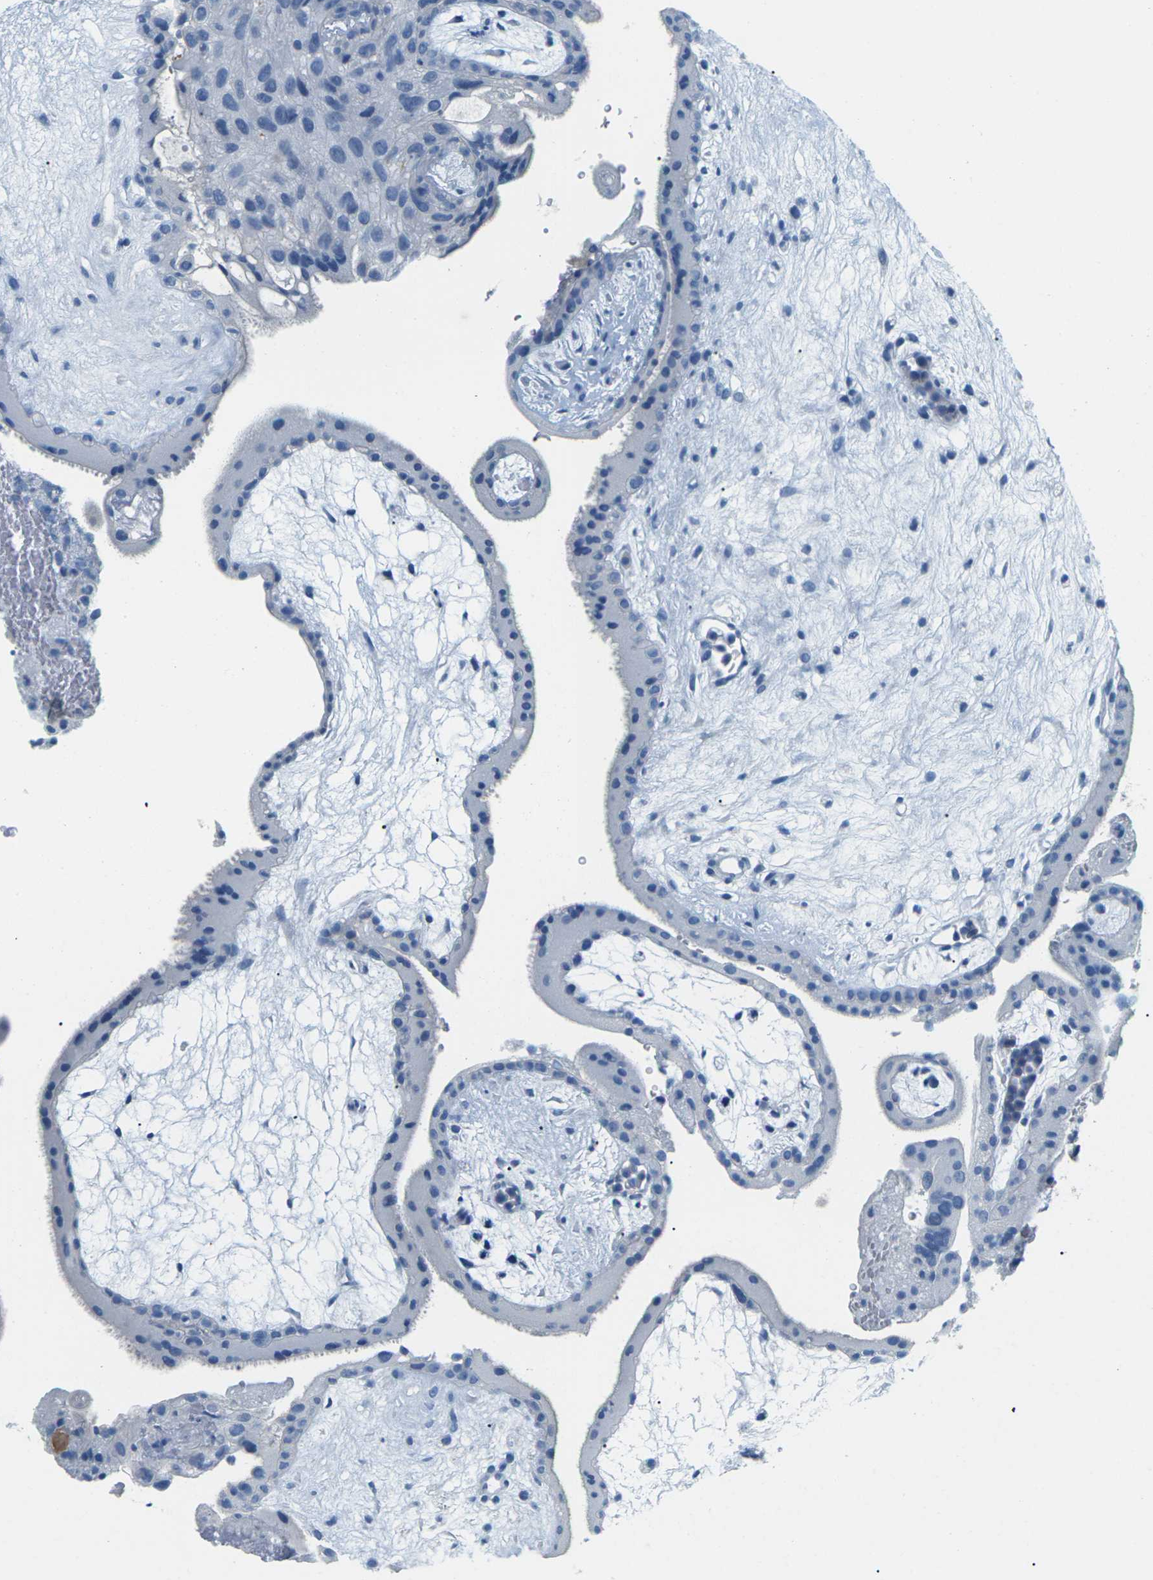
{"staining": {"intensity": "negative", "quantity": "none", "location": "none"}, "tissue": "placenta", "cell_type": "Decidual cells", "image_type": "normal", "snomed": [{"axis": "morphology", "description": "Normal tissue, NOS"}, {"axis": "topography", "description": "Placenta"}], "caption": "Histopathology image shows no protein staining in decidual cells of normal placenta. Nuclei are stained in blue.", "gene": "SLC12A1", "patient": {"sex": "female", "age": 19}}